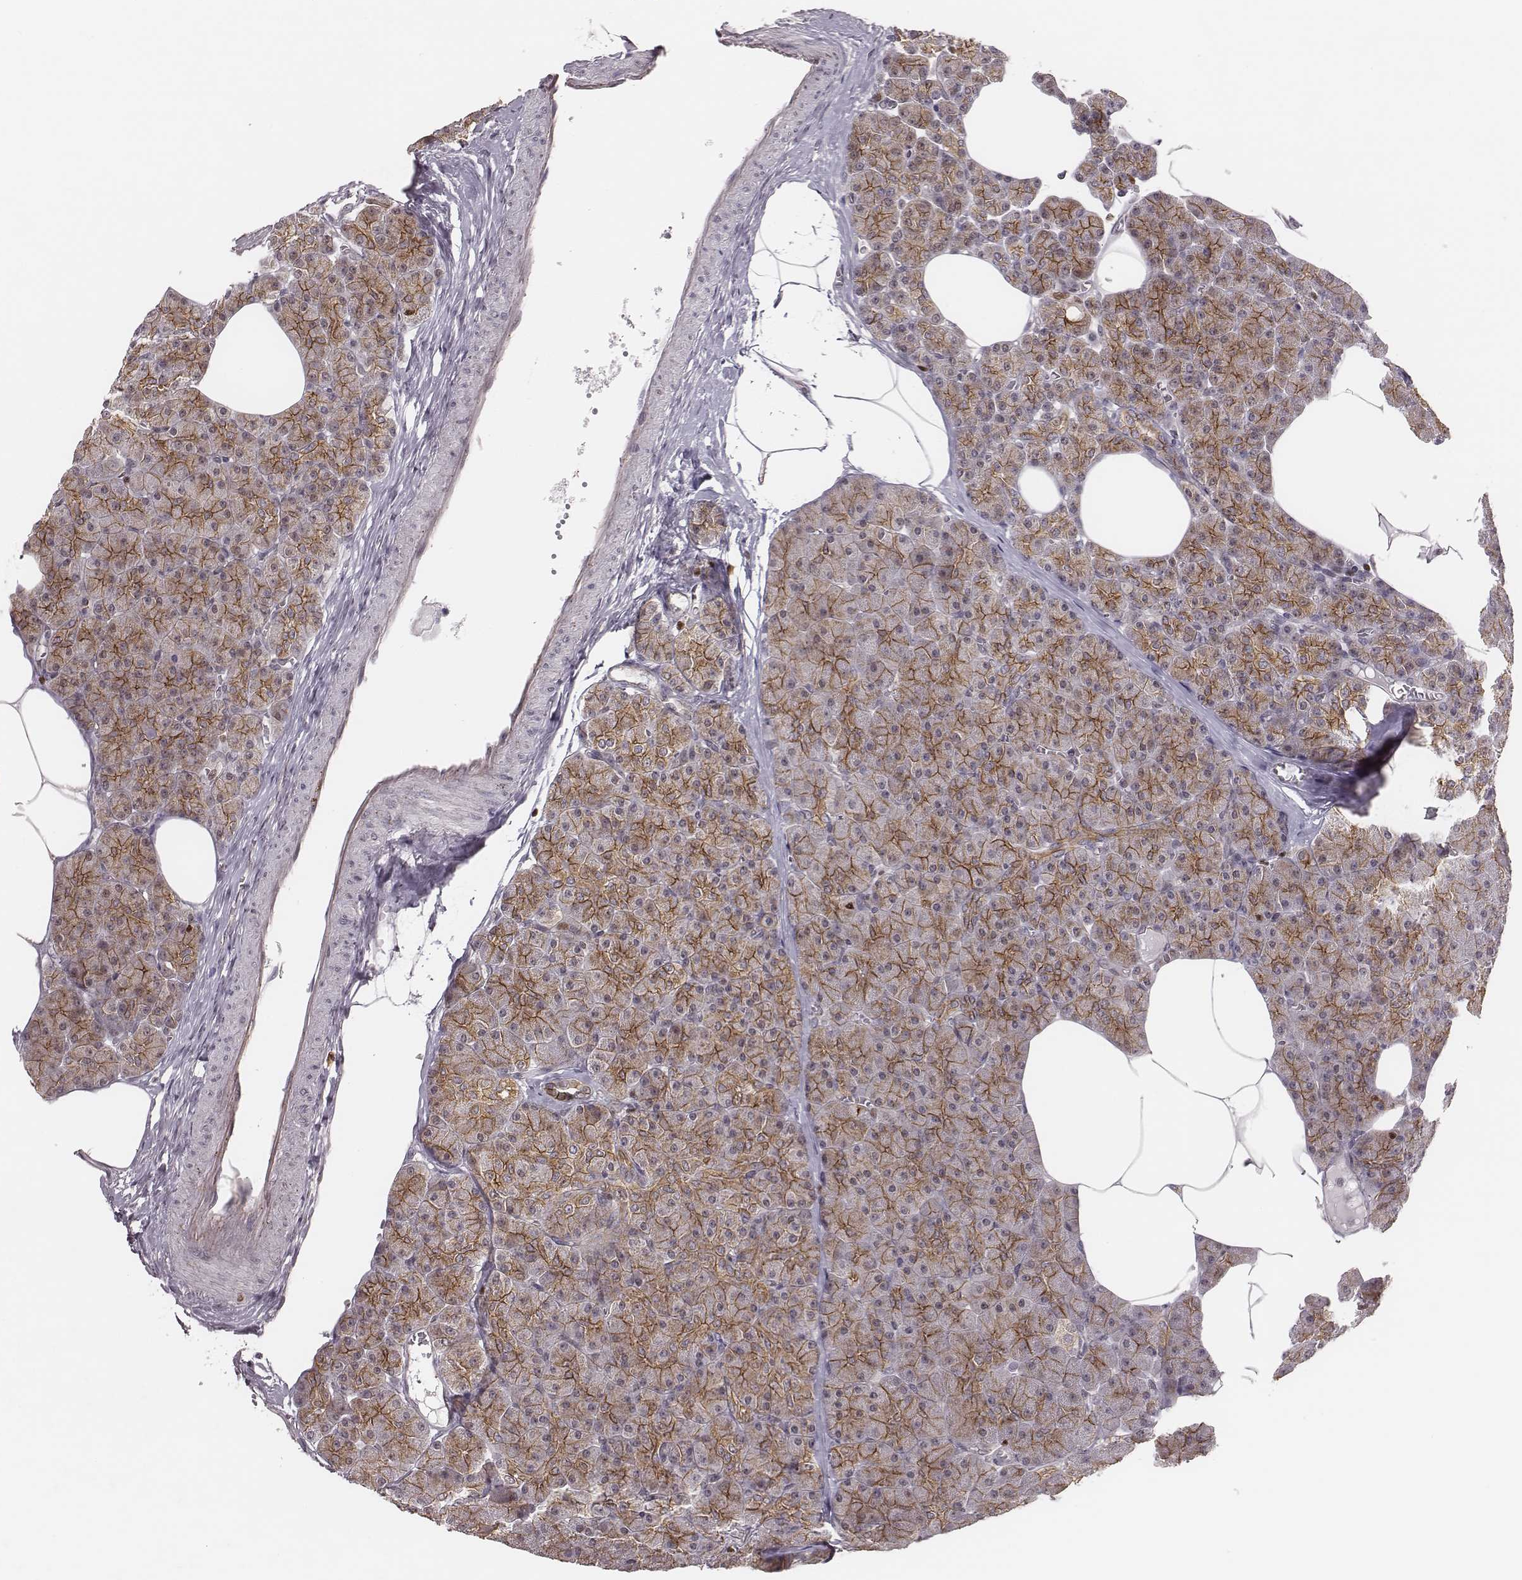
{"staining": {"intensity": "moderate", "quantity": ">75%", "location": "cytoplasmic/membranous"}, "tissue": "pancreas", "cell_type": "Exocrine glandular cells", "image_type": "normal", "snomed": [{"axis": "morphology", "description": "Normal tissue, NOS"}, {"axis": "topography", "description": "Pancreas"}], "caption": "DAB immunohistochemical staining of normal pancreas demonstrates moderate cytoplasmic/membranous protein positivity in about >75% of exocrine glandular cells.", "gene": "WDR59", "patient": {"sex": "female", "age": 45}}